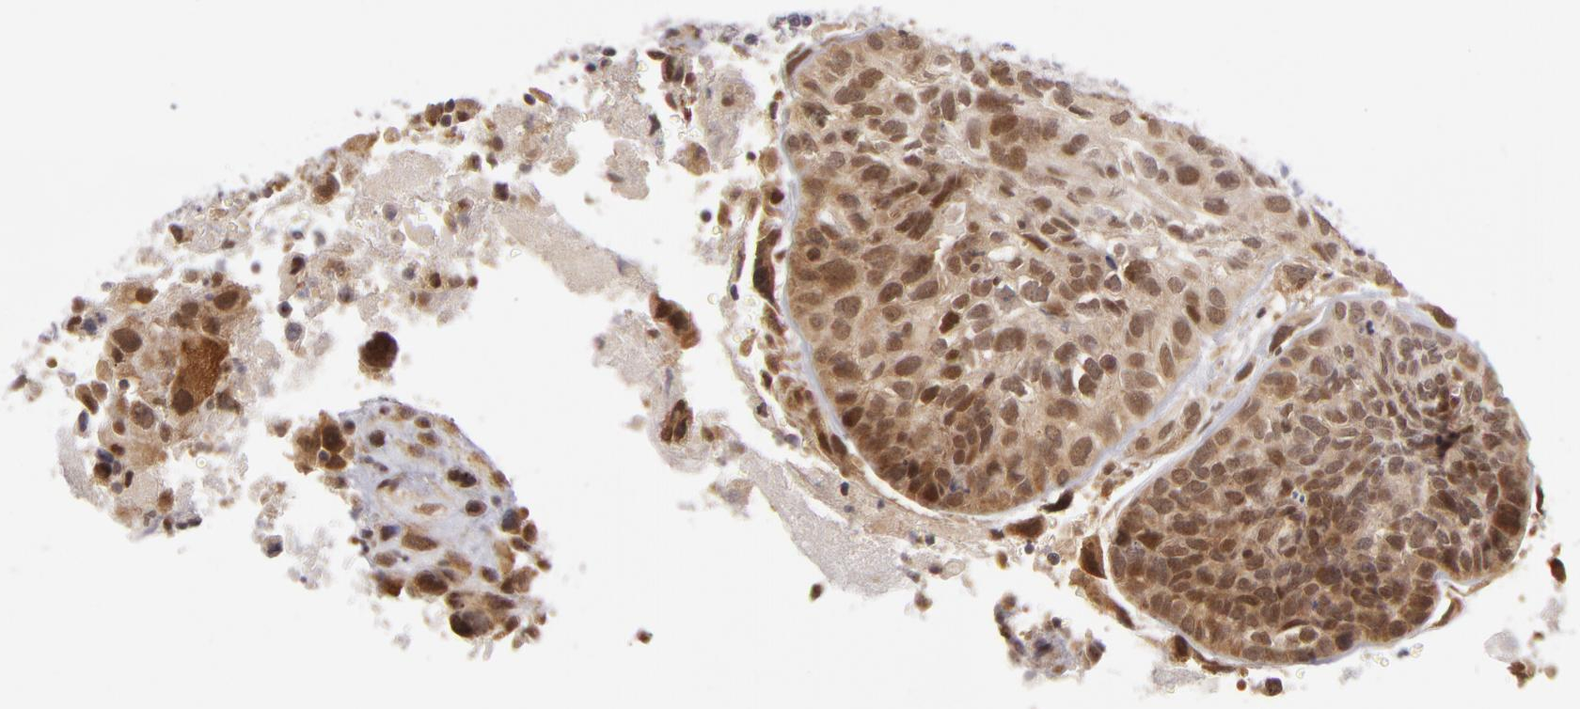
{"staining": {"intensity": "moderate", "quantity": ">75%", "location": "nuclear"}, "tissue": "breast cancer", "cell_type": "Tumor cells", "image_type": "cancer", "snomed": [{"axis": "morphology", "description": "Neoplasm, malignant, NOS"}, {"axis": "topography", "description": "Breast"}], "caption": "Neoplasm (malignant) (breast) tissue reveals moderate nuclear positivity in approximately >75% of tumor cells, visualized by immunohistochemistry.", "gene": "ZNF133", "patient": {"sex": "female", "age": 50}}